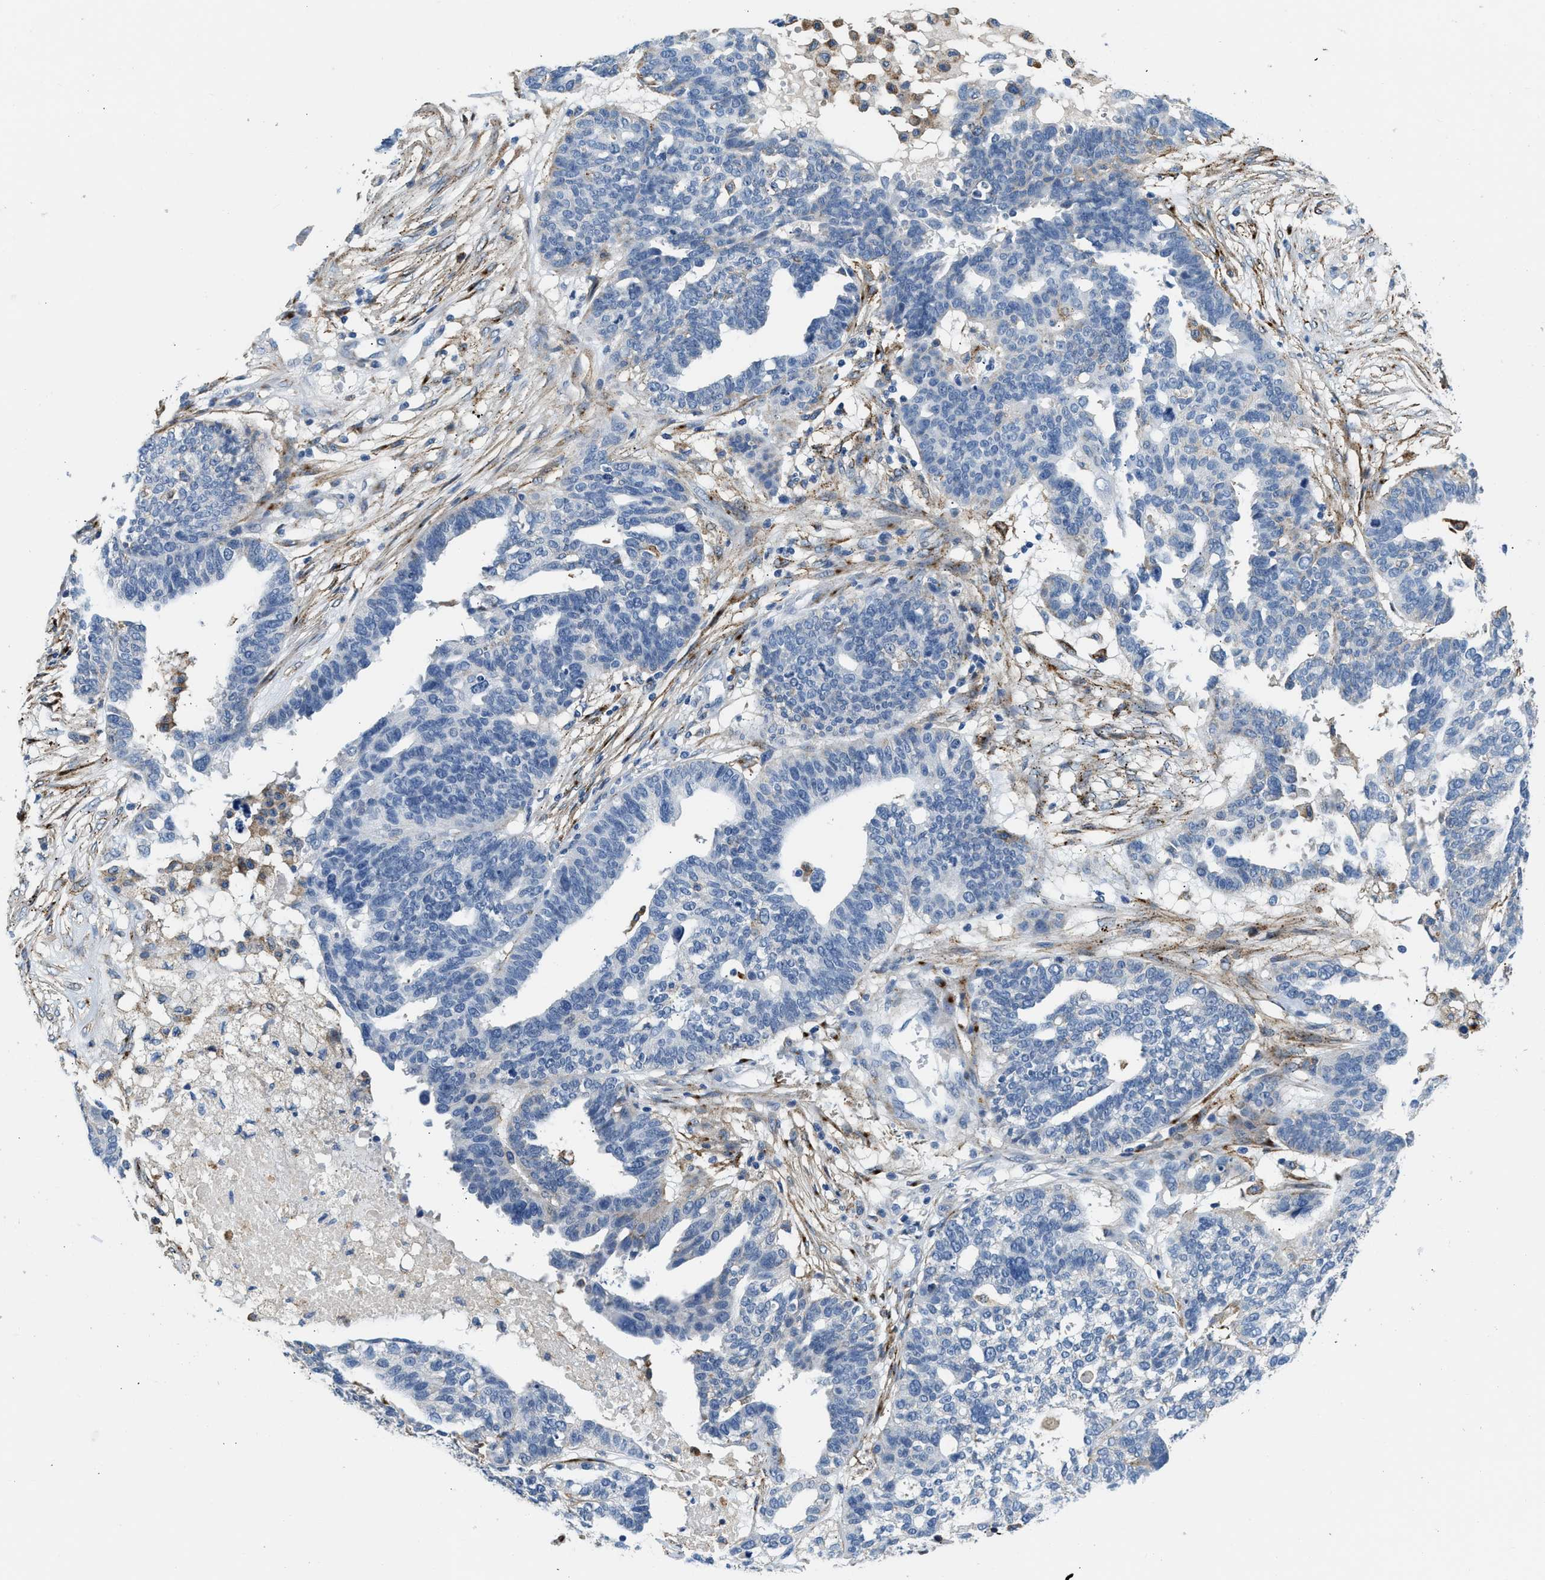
{"staining": {"intensity": "negative", "quantity": "none", "location": "none"}, "tissue": "ovarian cancer", "cell_type": "Tumor cells", "image_type": "cancer", "snomed": [{"axis": "morphology", "description": "Cystadenocarcinoma, serous, NOS"}, {"axis": "topography", "description": "Ovary"}], "caption": "DAB (3,3'-diaminobenzidine) immunohistochemical staining of human ovarian cancer shows no significant expression in tumor cells.", "gene": "LRP1", "patient": {"sex": "female", "age": 59}}